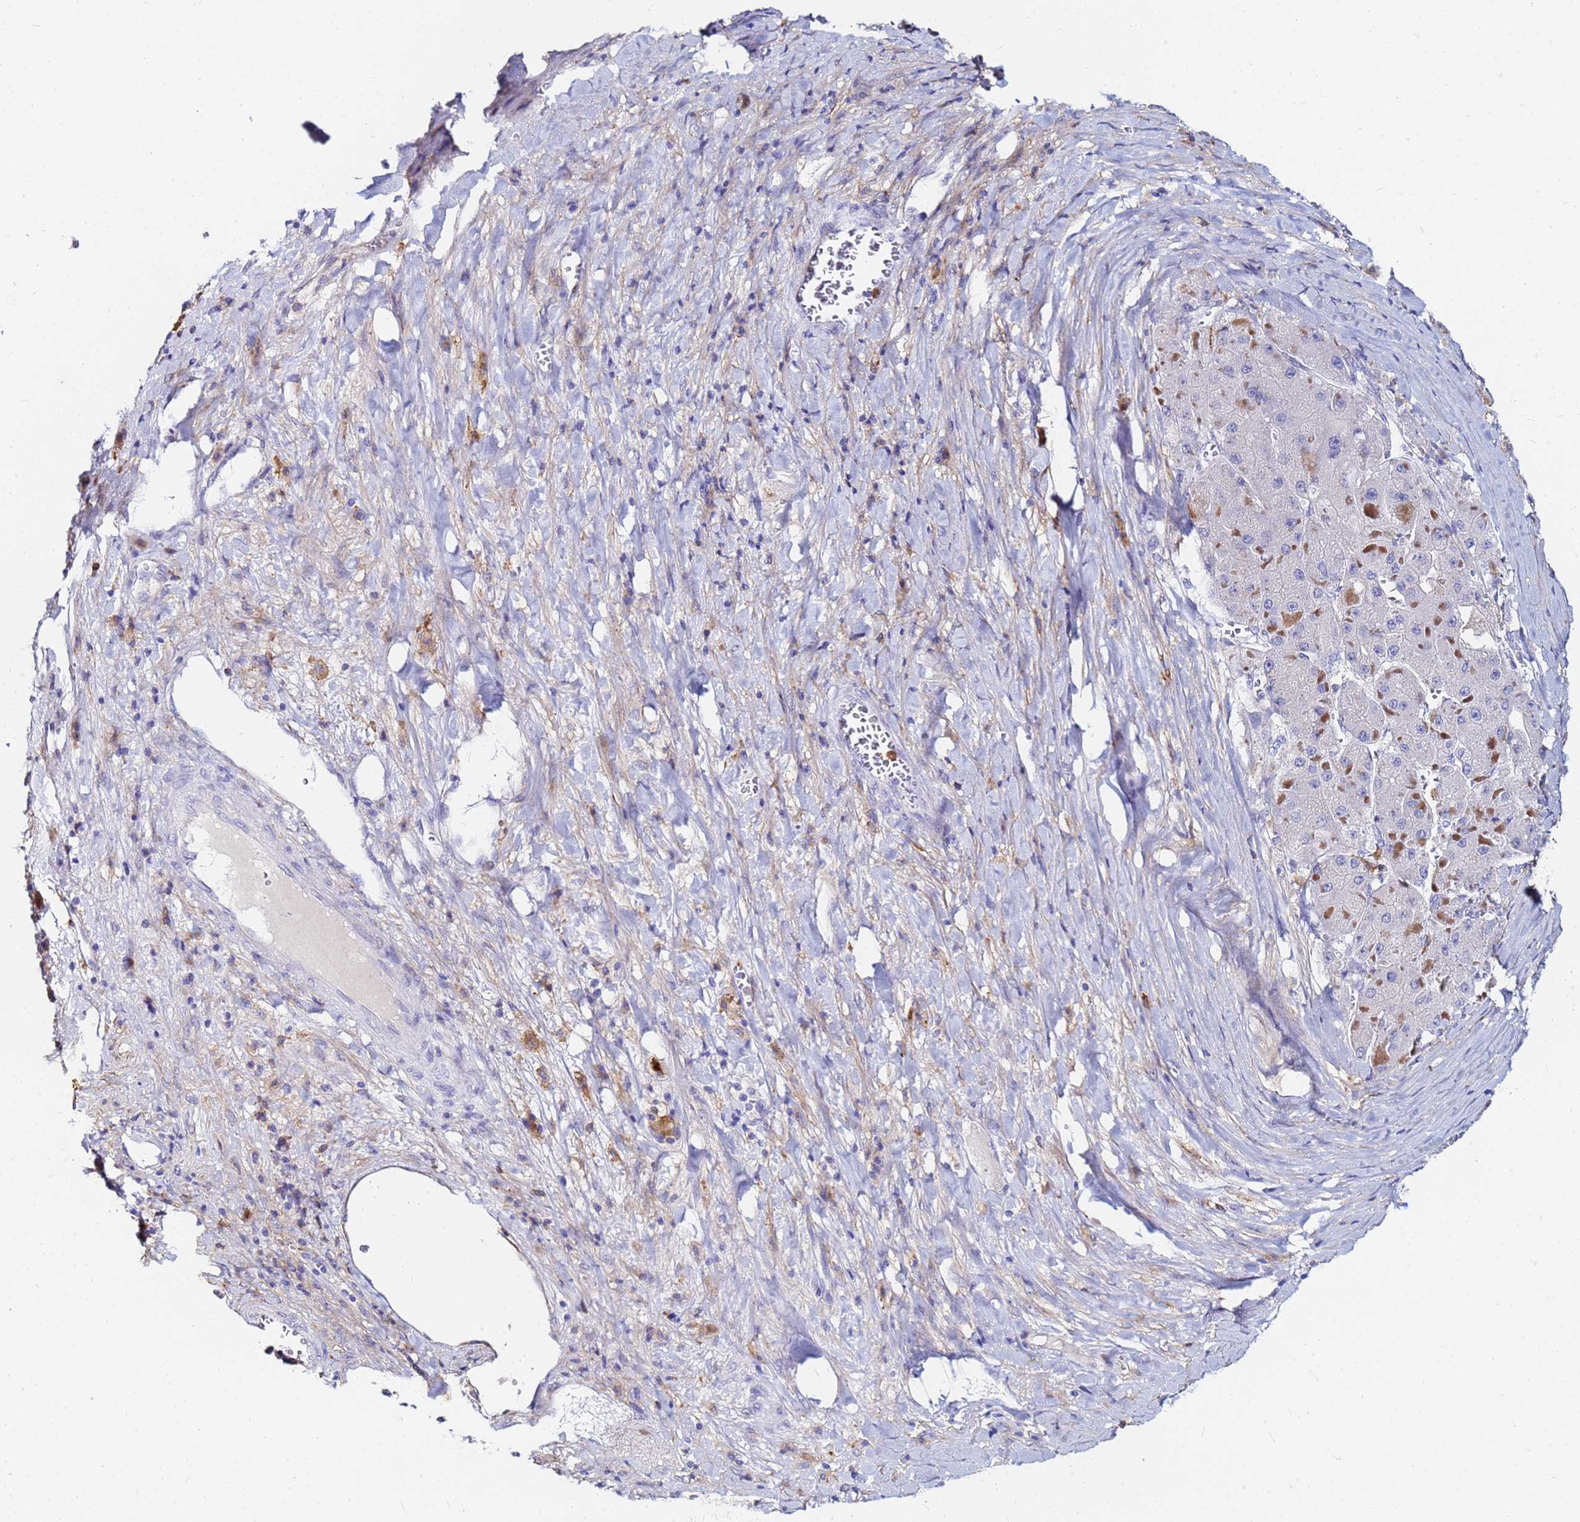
{"staining": {"intensity": "moderate", "quantity": "<25%", "location": "cytoplasmic/membranous"}, "tissue": "liver cancer", "cell_type": "Tumor cells", "image_type": "cancer", "snomed": [{"axis": "morphology", "description": "Carcinoma, Hepatocellular, NOS"}, {"axis": "topography", "description": "Liver"}], "caption": "Immunohistochemical staining of liver cancer (hepatocellular carcinoma) displays moderate cytoplasmic/membranous protein expression in about <25% of tumor cells.", "gene": "BASP1", "patient": {"sex": "female", "age": 73}}